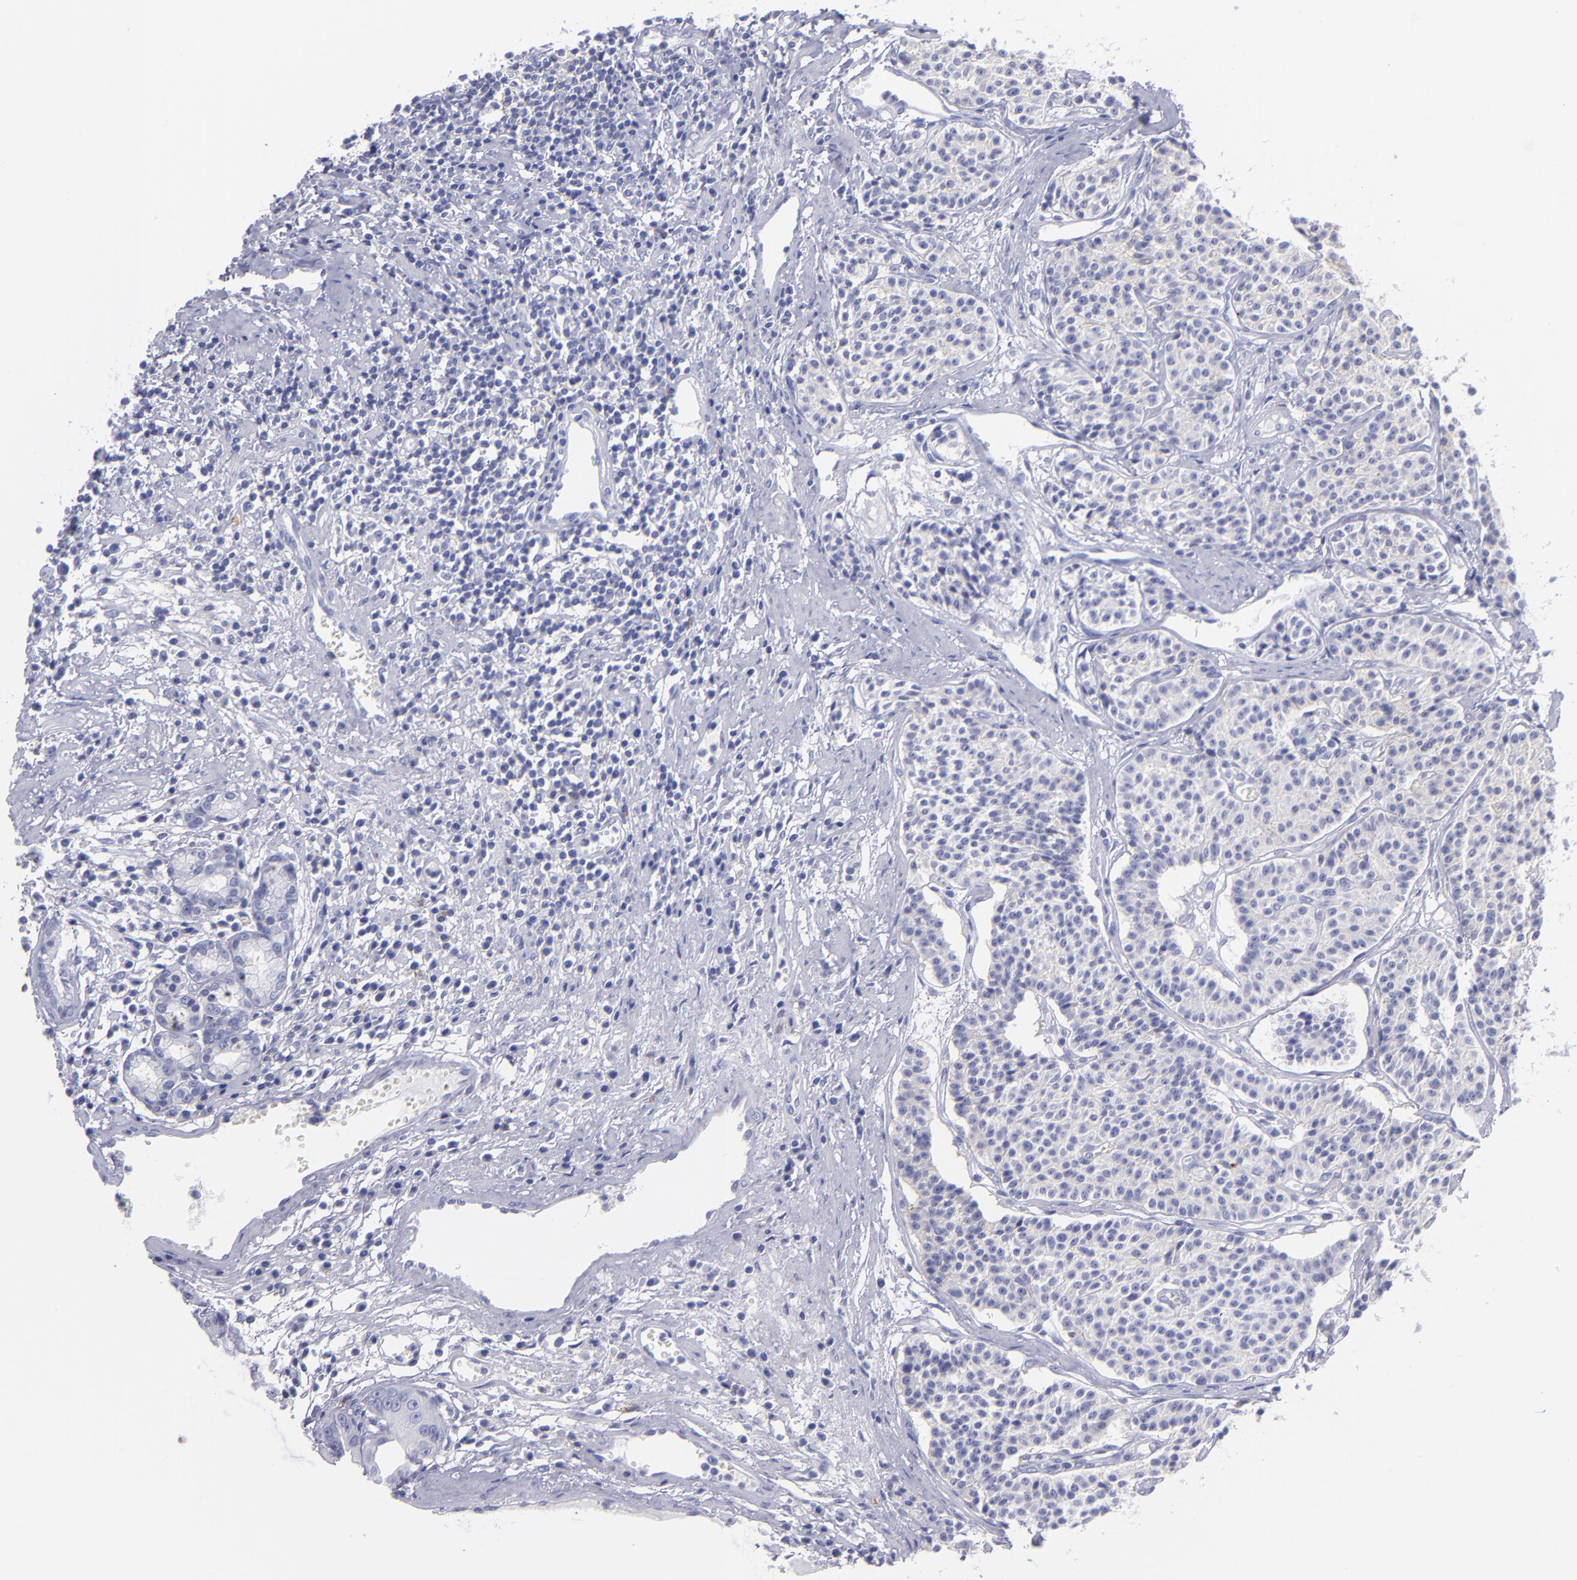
{"staining": {"intensity": "negative", "quantity": "none", "location": "none"}, "tissue": "carcinoid", "cell_type": "Tumor cells", "image_type": "cancer", "snomed": [{"axis": "morphology", "description": "Carcinoid, malignant, NOS"}, {"axis": "topography", "description": "Stomach"}], "caption": "High magnification brightfield microscopy of carcinoid stained with DAB (brown) and counterstained with hematoxylin (blue): tumor cells show no significant expression.", "gene": "CD82", "patient": {"sex": "female", "age": 76}}